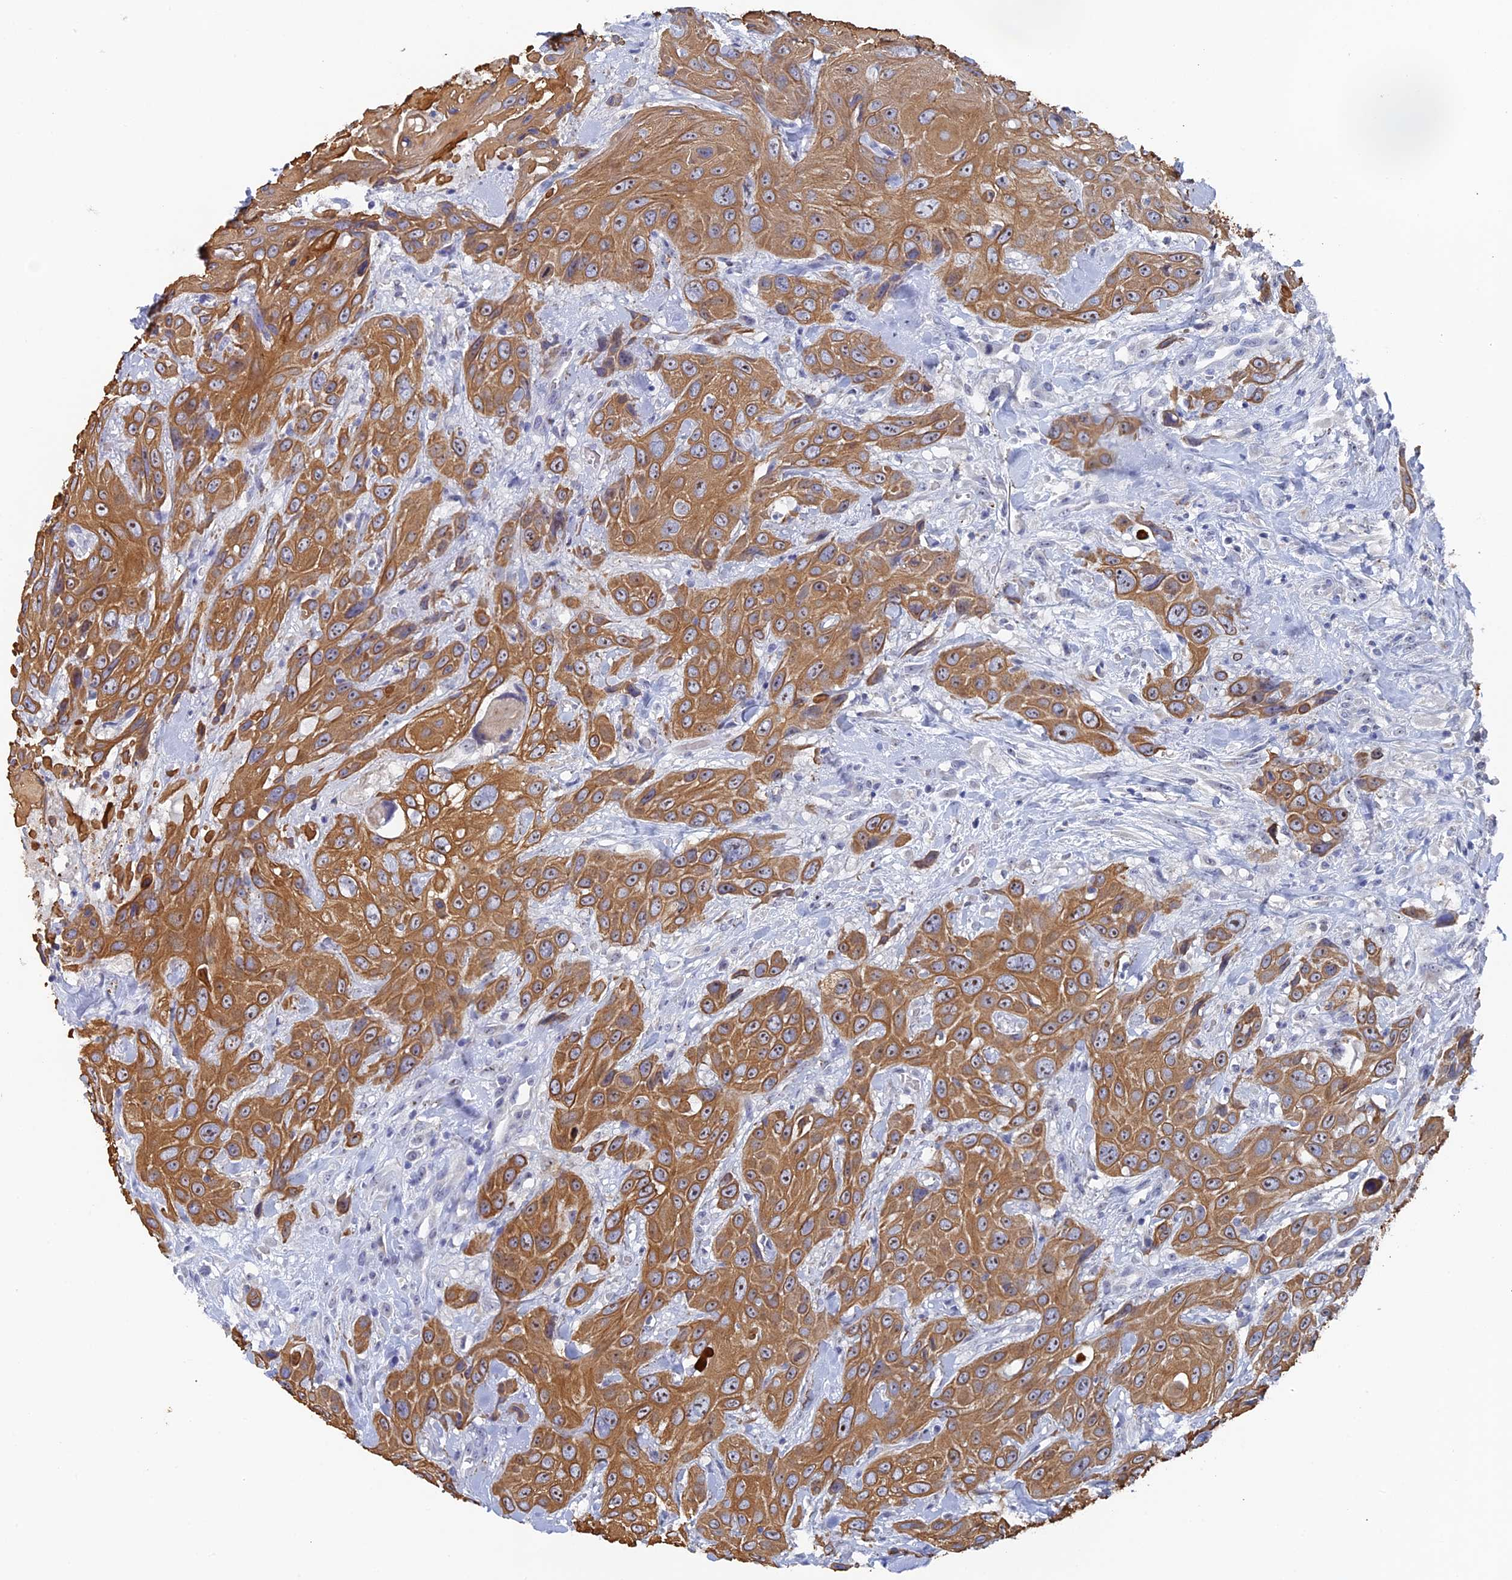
{"staining": {"intensity": "moderate", "quantity": ">75%", "location": "cytoplasmic/membranous"}, "tissue": "head and neck cancer", "cell_type": "Tumor cells", "image_type": "cancer", "snomed": [{"axis": "morphology", "description": "Squamous cell carcinoma, NOS"}, {"axis": "topography", "description": "Head-Neck"}], "caption": "Protein expression analysis of human head and neck cancer reveals moderate cytoplasmic/membranous staining in approximately >75% of tumor cells.", "gene": "SRFBP1", "patient": {"sex": "male", "age": 81}}